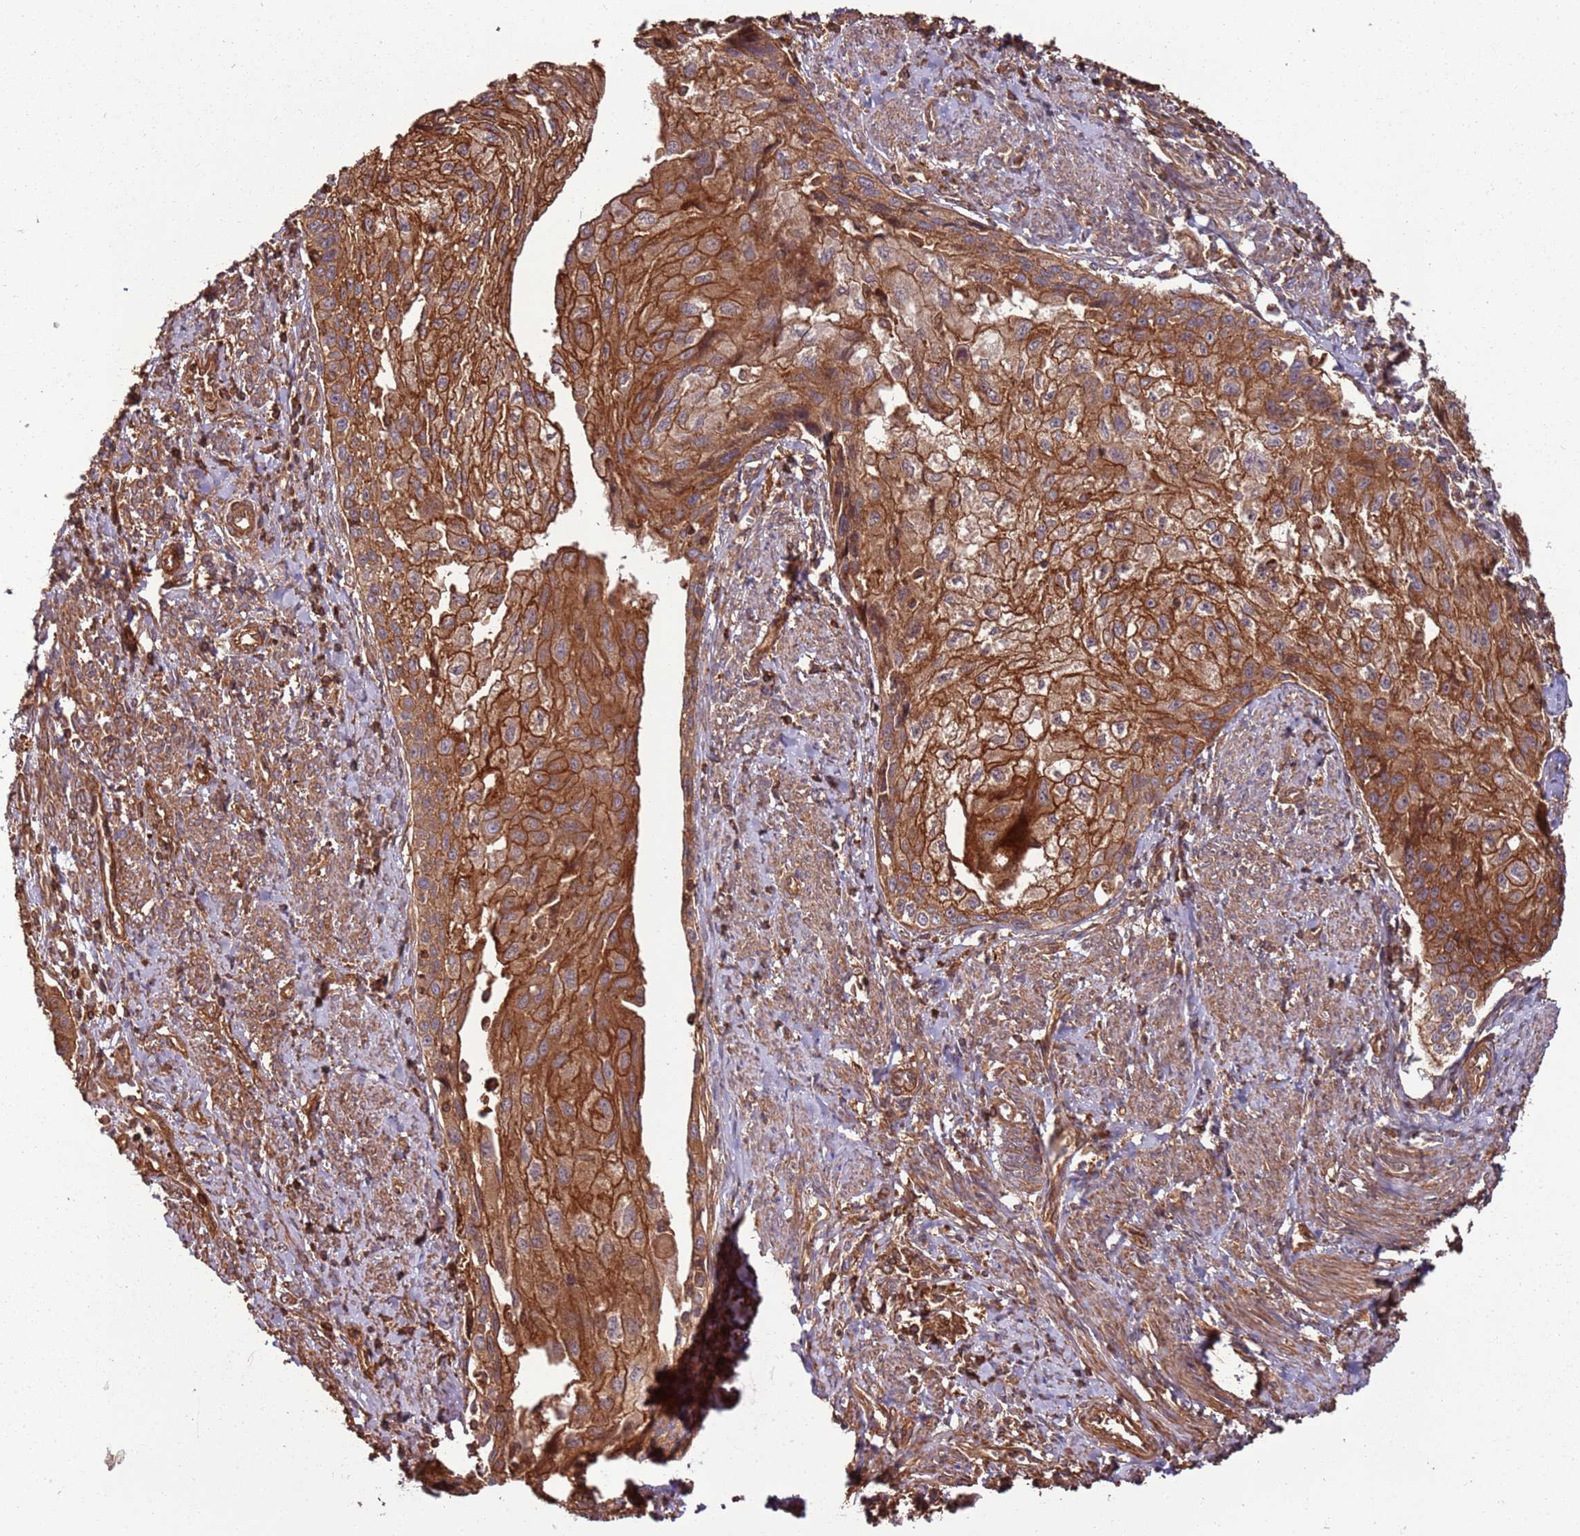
{"staining": {"intensity": "strong", "quantity": ">75%", "location": "cytoplasmic/membranous"}, "tissue": "cervical cancer", "cell_type": "Tumor cells", "image_type": "cancer", "snomed": [{"axis": "morphology", "description": "Squamous cell carcinoma, NOS"}, {"axis": "topography", "description": "Cervix"}], "caption": "IHC staining of cervical cancer (squamous cell carcinoma), which displays high levels of strong cytoplasmic/membranous positivity in approximately >75% of tumor cells indicating strong cytoplasmic/membranous protein staining. The staining was performed using DAB (brown) for protein detection and nuclei were counterstained in hematoxylin (blue).", "gene": "ACVR2A", "patient": {"sex": "female", "age": 67}}